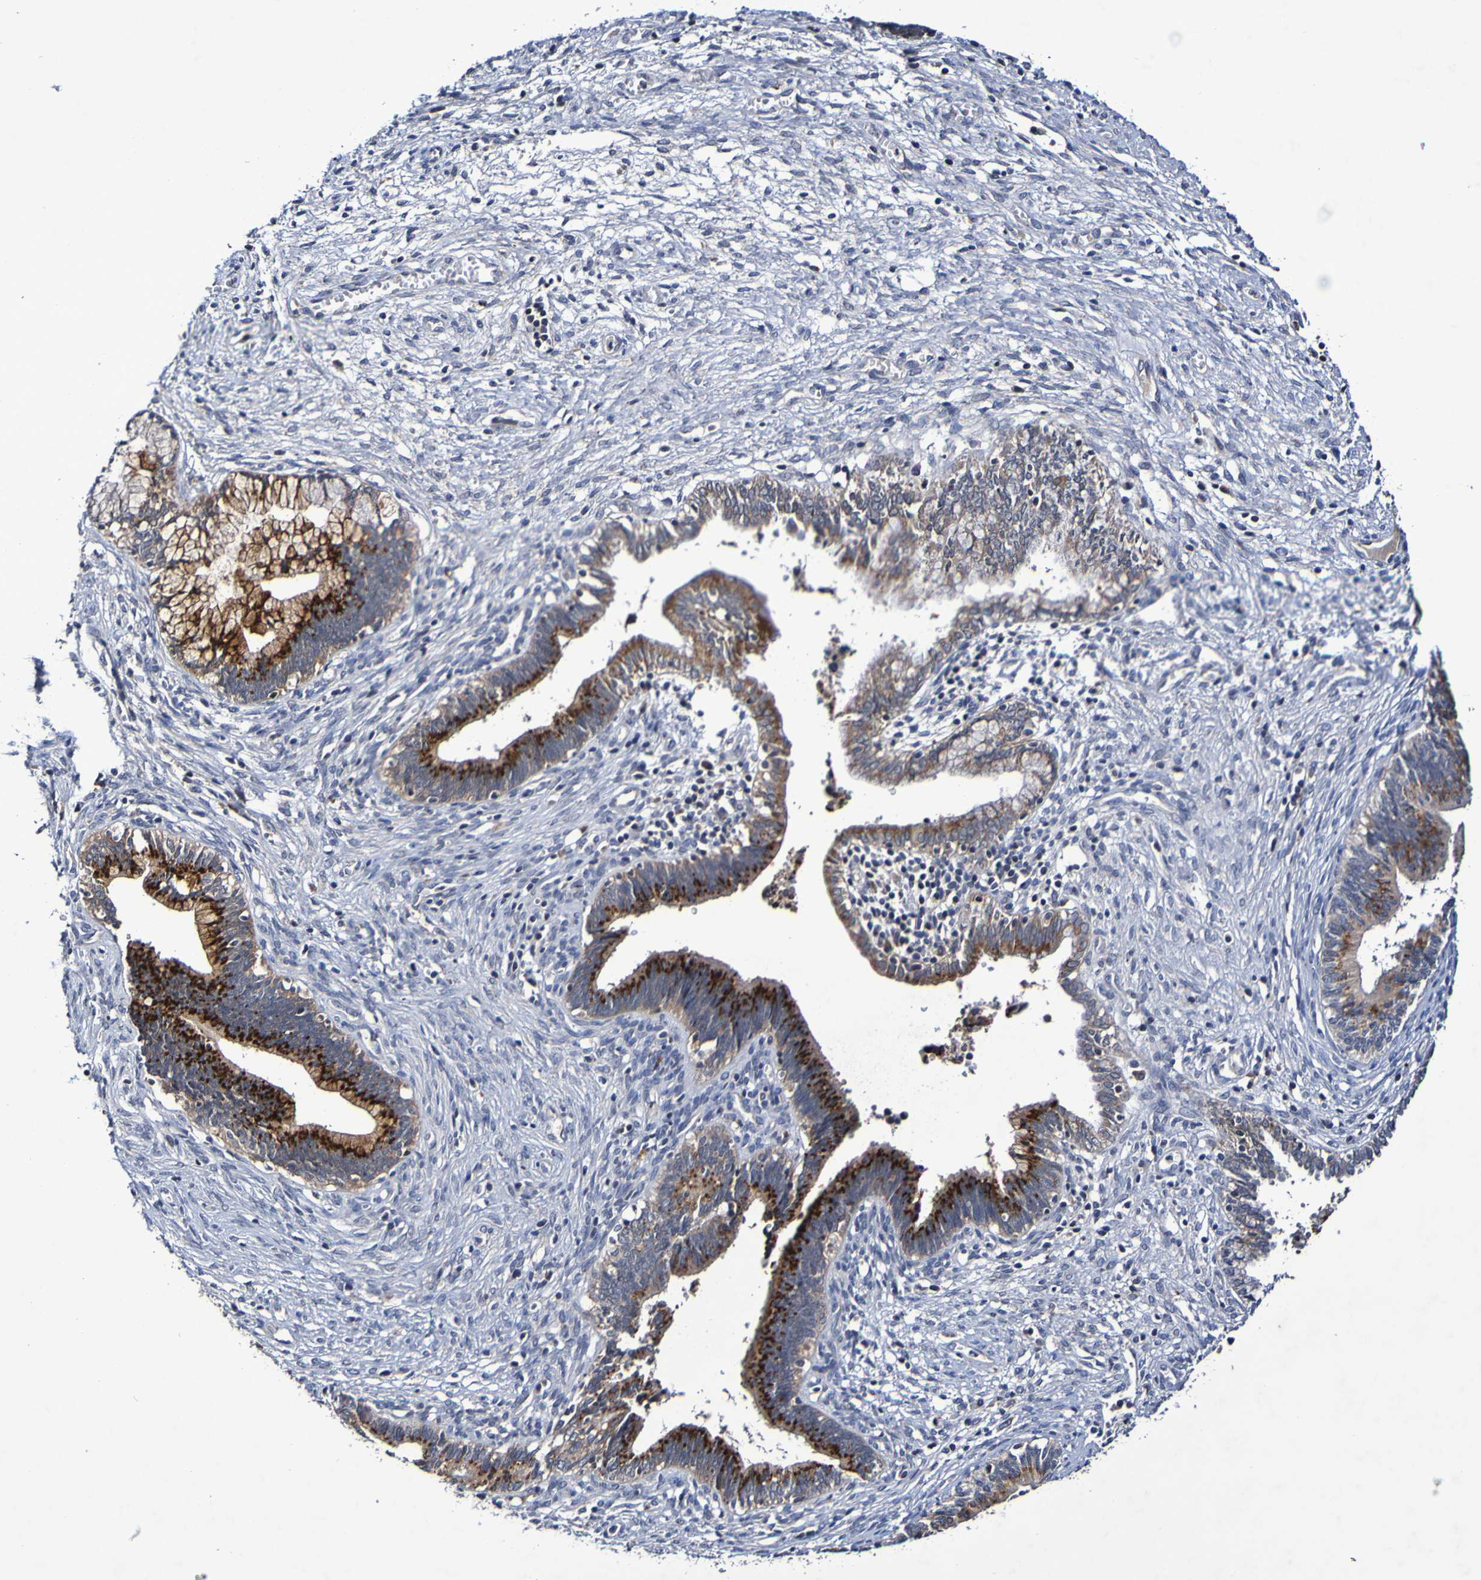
{"staining": {"intensity": "strong", "quantity": ">75%", "location": "cytoplasmic/membranous"}, "tissue": "cervical cancer", "cell_type": "Tumor cells", "image_type": "cancer", "snomed": [{"axis": "morphology", "description": "Adenocarcinoma, NOS"}, {"axis": "topography", "description": "Cervix"}], "caption": "Tumor cells exhibit high levels of strong cytoplasmic/membranous staining in approximately >75% of cells in human cervical adenocarcinoma. The staining was performed using DAB to visualize the protein expression in brown, while the nuclei were stained in blue with hematoxylin (Magnification: 20x).", "gene": "PTP4A2", "patient": {"sex": "female", "age": 44}}